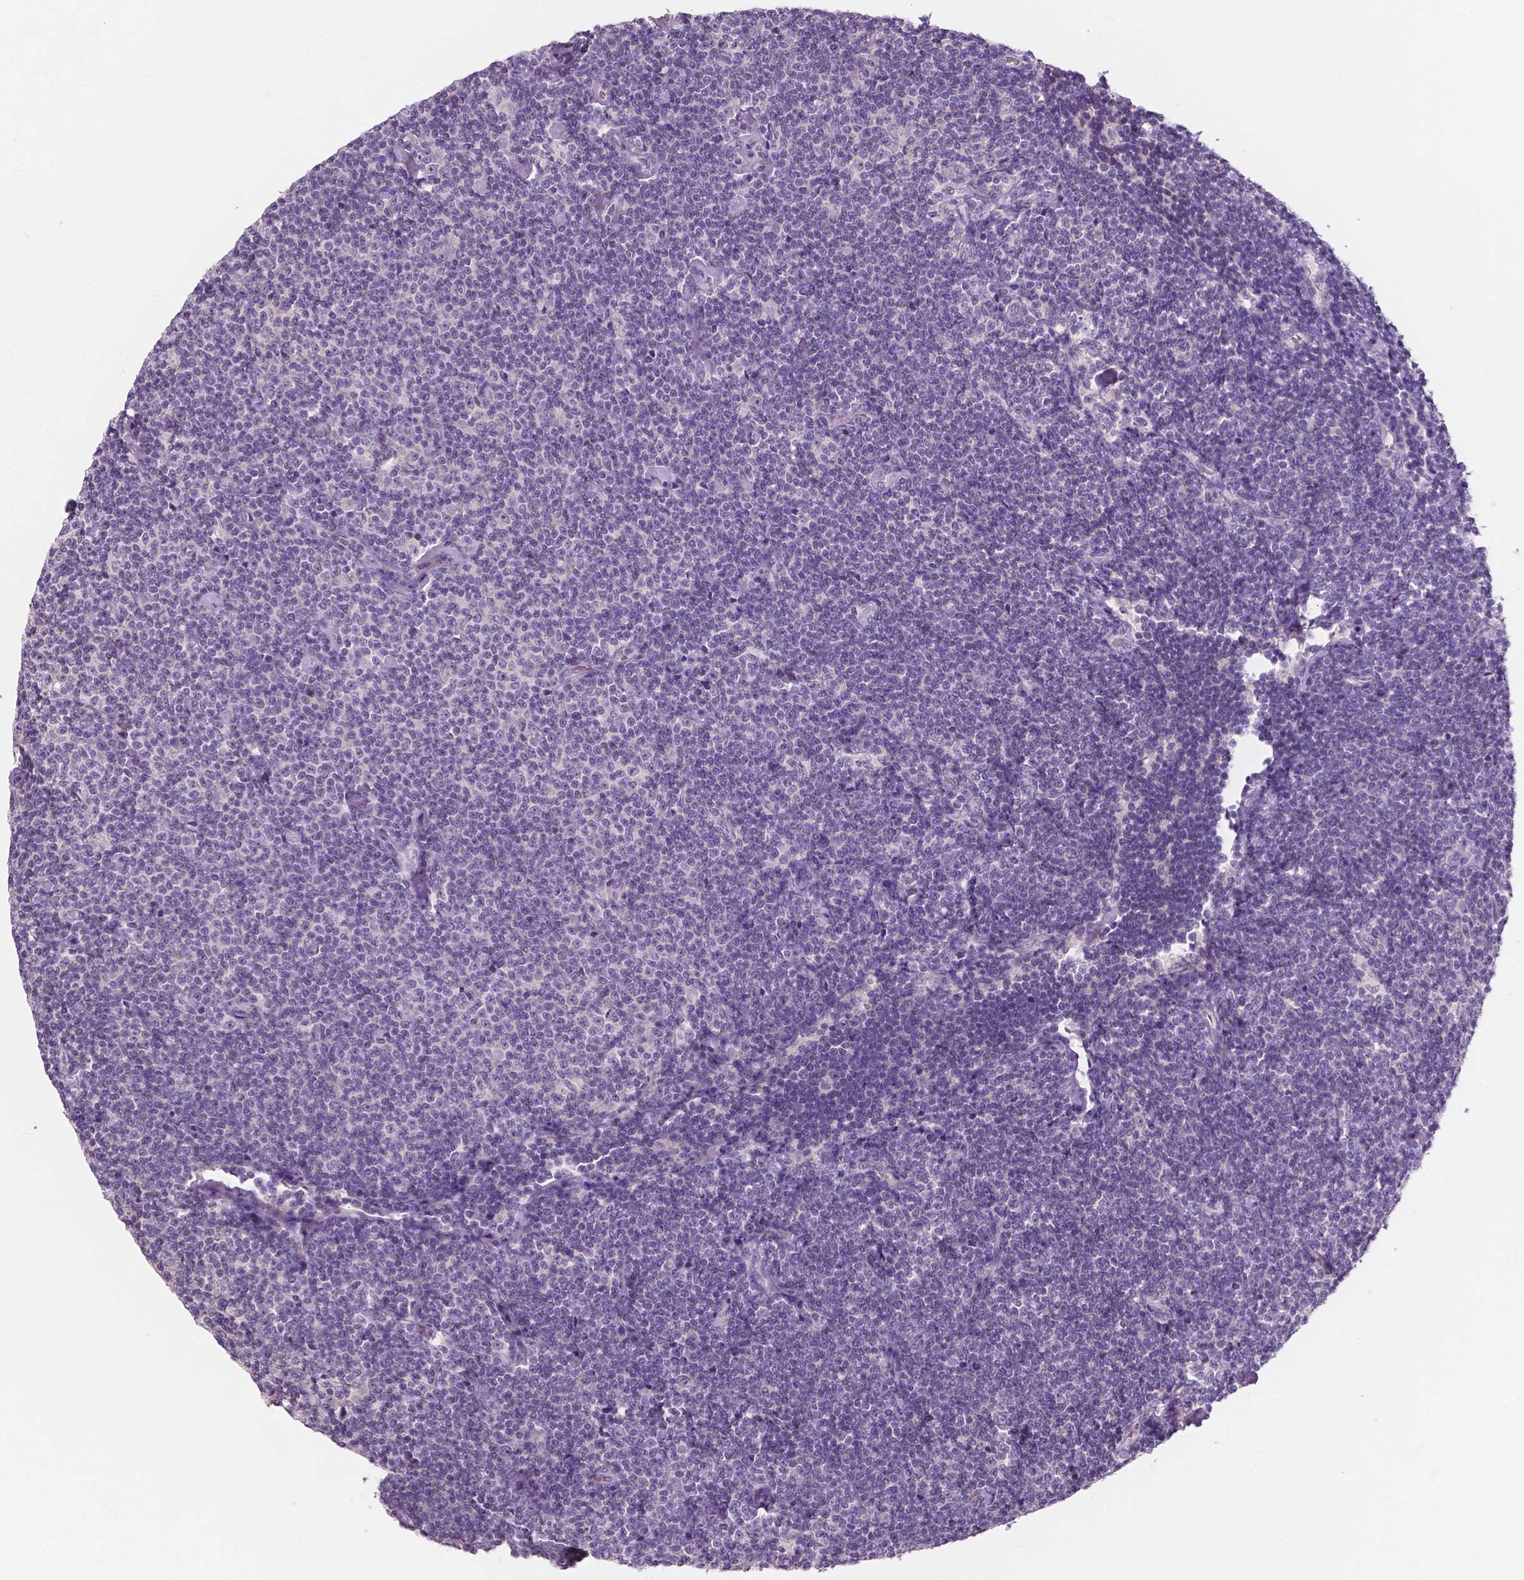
{"staining": {"intensity": "negative", "quantity": "none", "location": "none"}, "tissue": "lymphoma", "cell_type": "Tumor cells", "image_type": "cancer", "snomed": [{"axis": "morphology", "description": "Malignant lymphoma, non-Hodgkin's type, Low grade"}, {"axis": "topography", "description": "Lymph node"}], "caption": "Lymphoma was stained to show a protein in brown. There is no significant staining in tumor cells.", "gene": "LSM14B", "patient": {"sex": "male", "age": 81}}